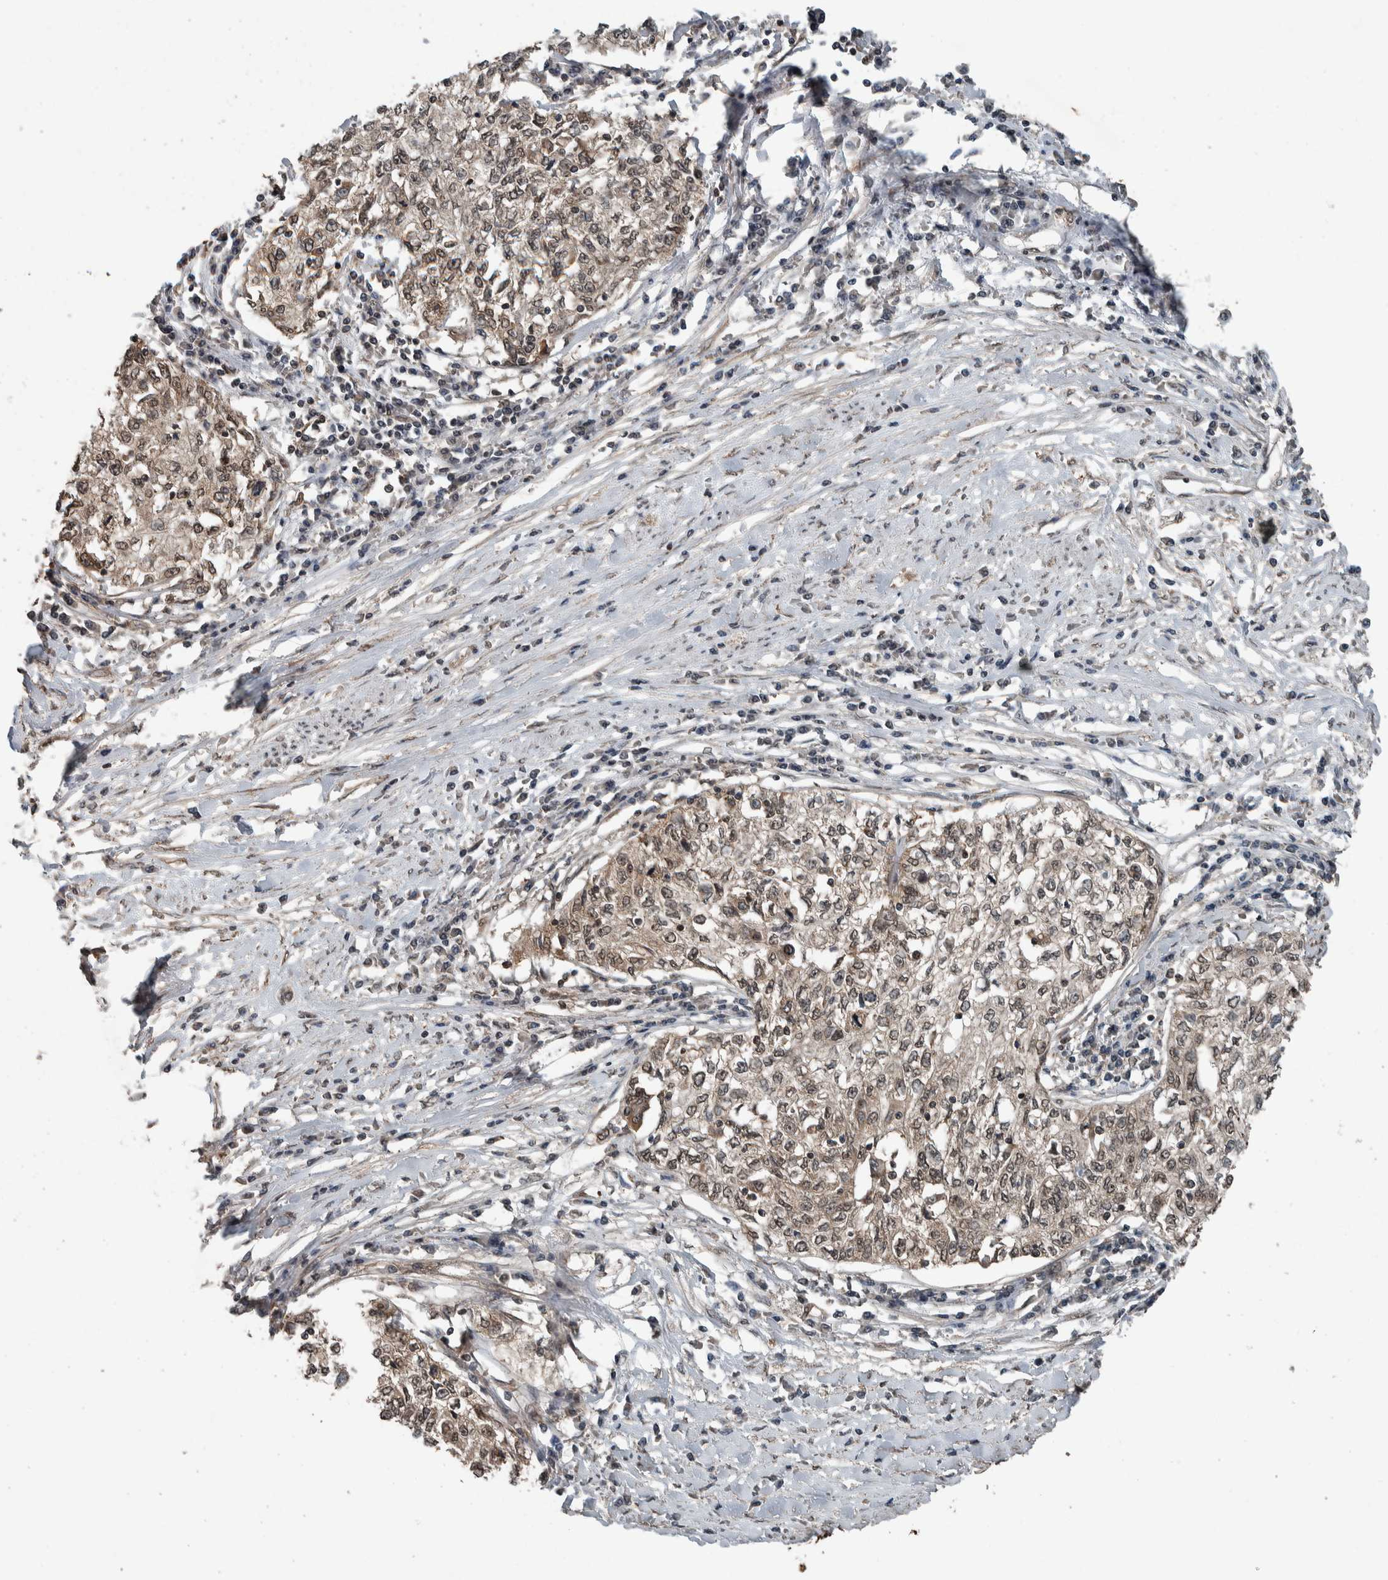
{"staining": {"intensity": "weak", "quantity": ">75%", "location": "cytoplasmic/membranous,nuclear"}, "tissue": "cervical cancer", "cell_type": "Tumor cells", "image_type": "cancer", "snomed": [{"axis": "morphology", "description": "Squamous cell carcinoma, NOS"}, {"axis": "topography", "description": "Cervix"}], "caption": "Human squamous cell carcinoma (cervical) stained with a protein marker reveals weak staining in tumor cells.", "gene": "MYO1E", "patient": {"sex": "female", "age": 57}}